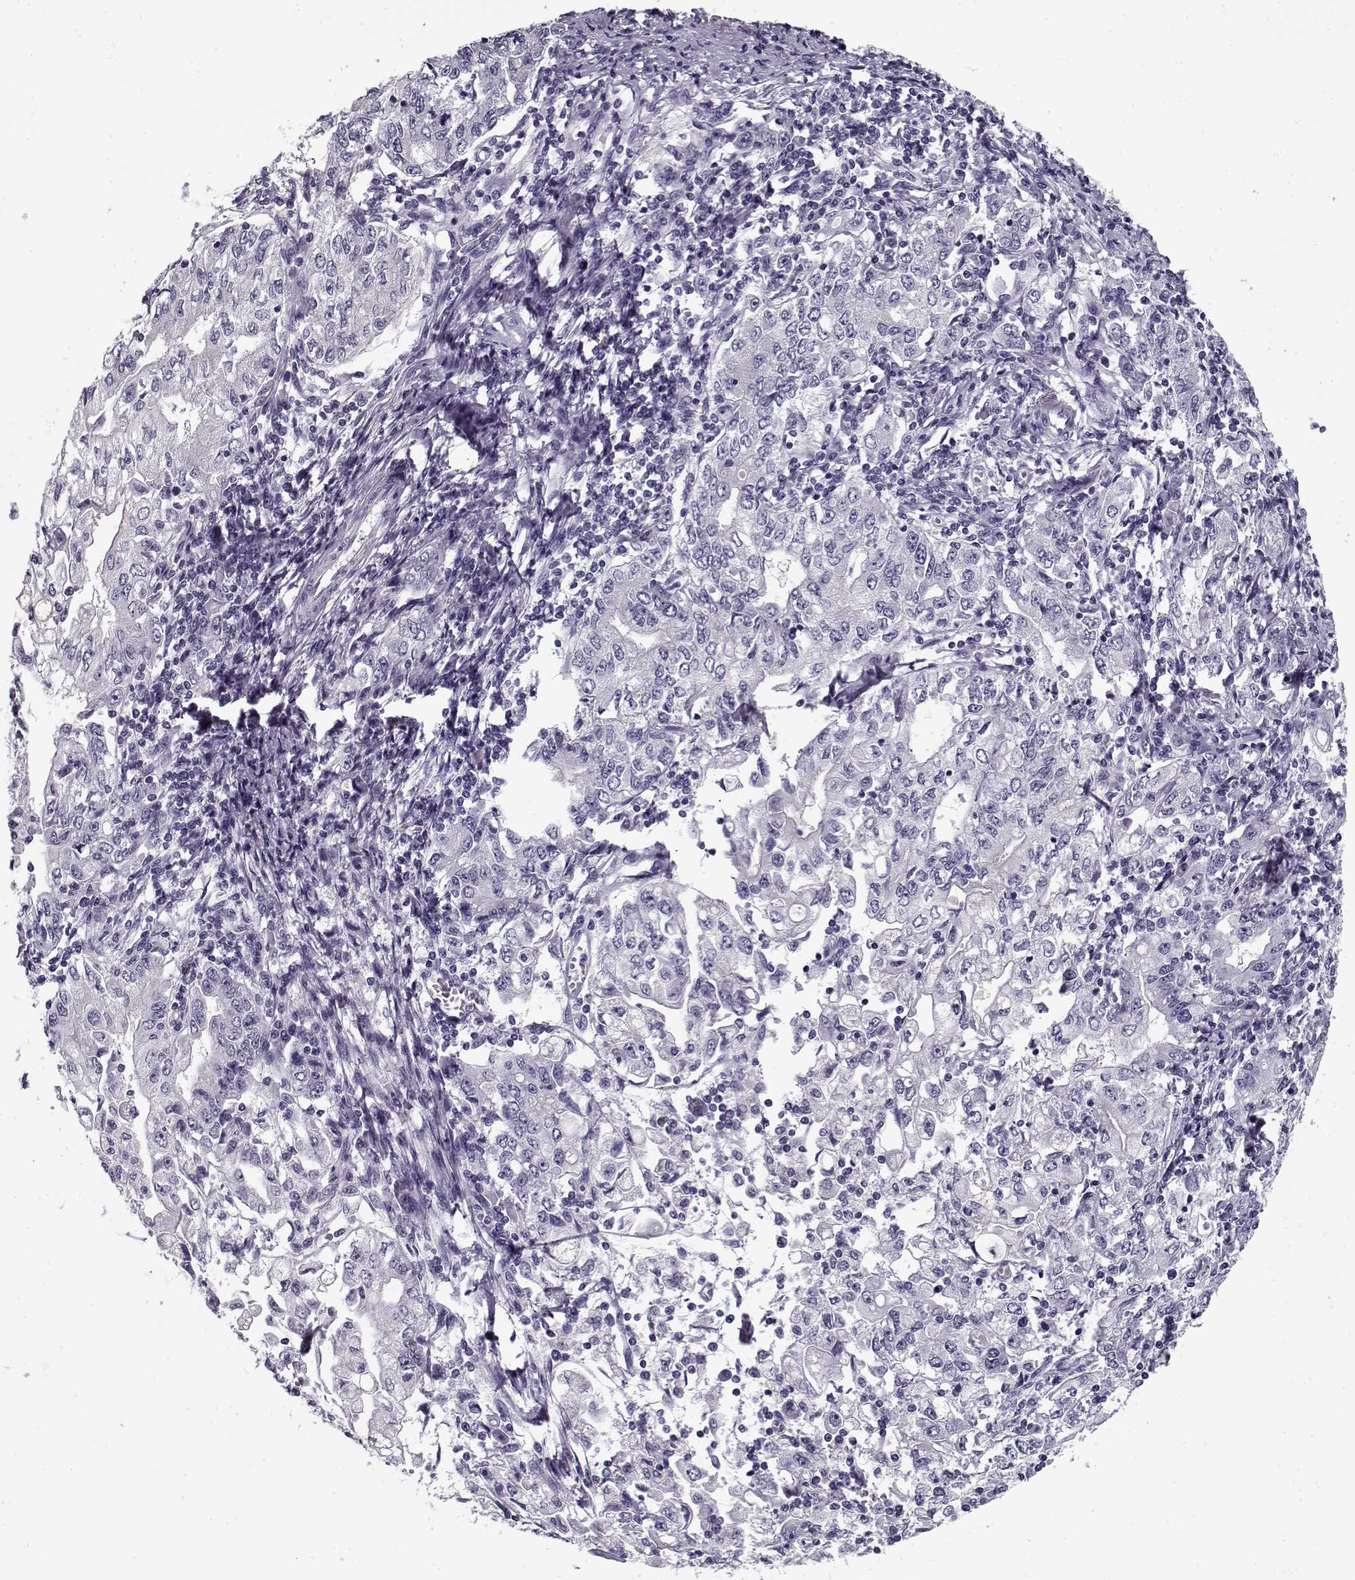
{"staining": {"intensity": "negative", "quantity": "none", "location": "none"}, "tissue": "stomach cancer", "cell_type": "Tumor cells", "image_type": "cancer", "snomed": [{"axis": "morphology", "description": "Adenocarcinoma, NOS"}, {"axis": "topography", "description": "Stomach, lower"}], "caption": "Immunohistochemical staining of stomach adenocarcinoma demonstrates no significant staining in tumor cells.", "gene": "SPACA9", "patient": {"sex": "female", "age": 72}}